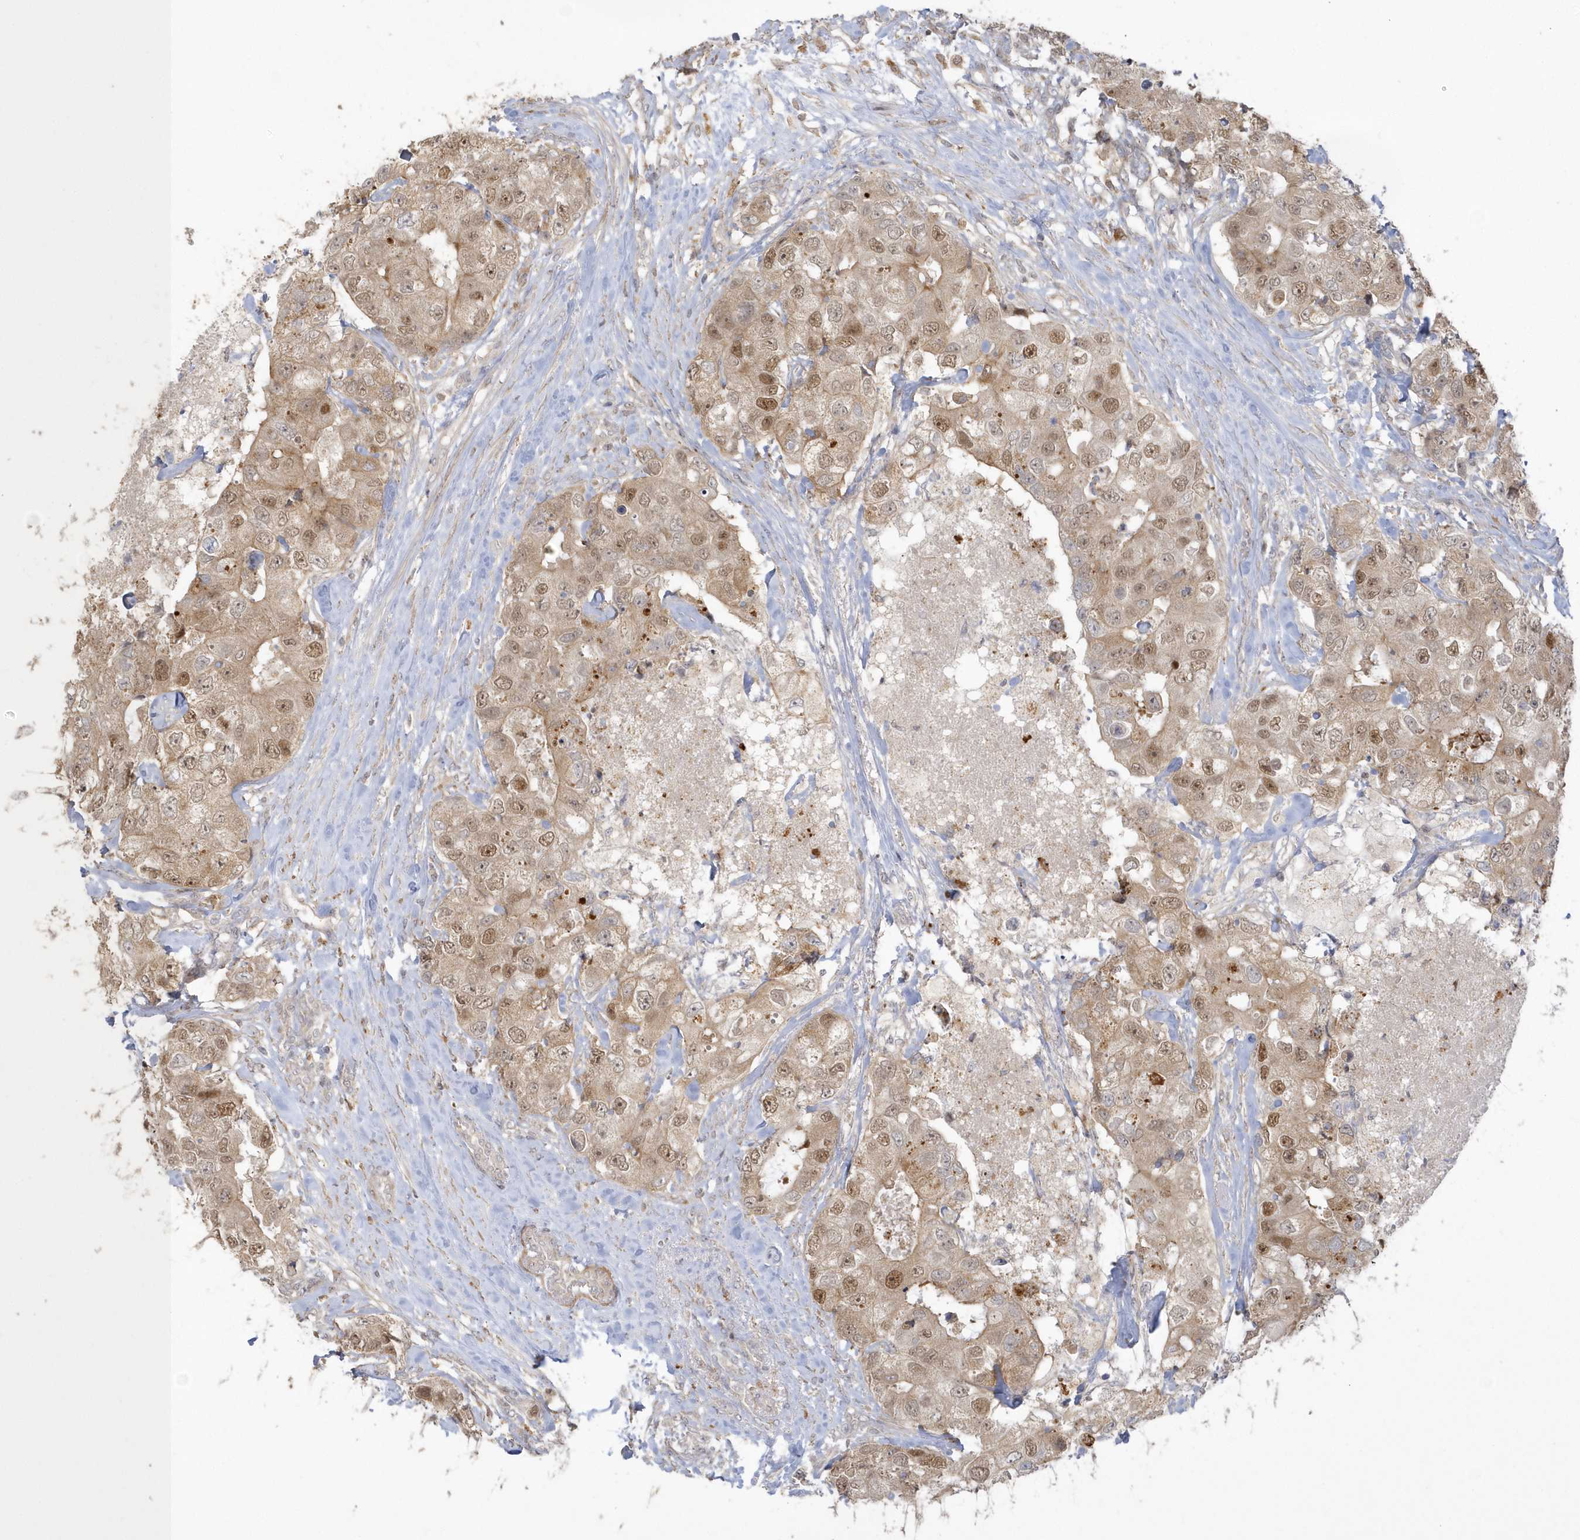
{"staining": {"intensity": "moderate", "quantity": ">75%", "location": "cytoplasmic/membranous,nuclear"}, "tissue": "breast cancer", "cell_type": "Tumor cells", "image_type": "cancer", "snomed": [{"axis": "morphology", "description": "Duct carcinoma"}, {"axis": "topography", "description": "Breast"}], "caption": "Immunohistochemical staining of intraductal carcinoma (breast) displays medium levels of moderate cytoplasmic/membranous and nuclear protein staining in approximately >75% of tumor cells.", "gene": "NAF1", "patient": {"sex": "female", "age": 62}}